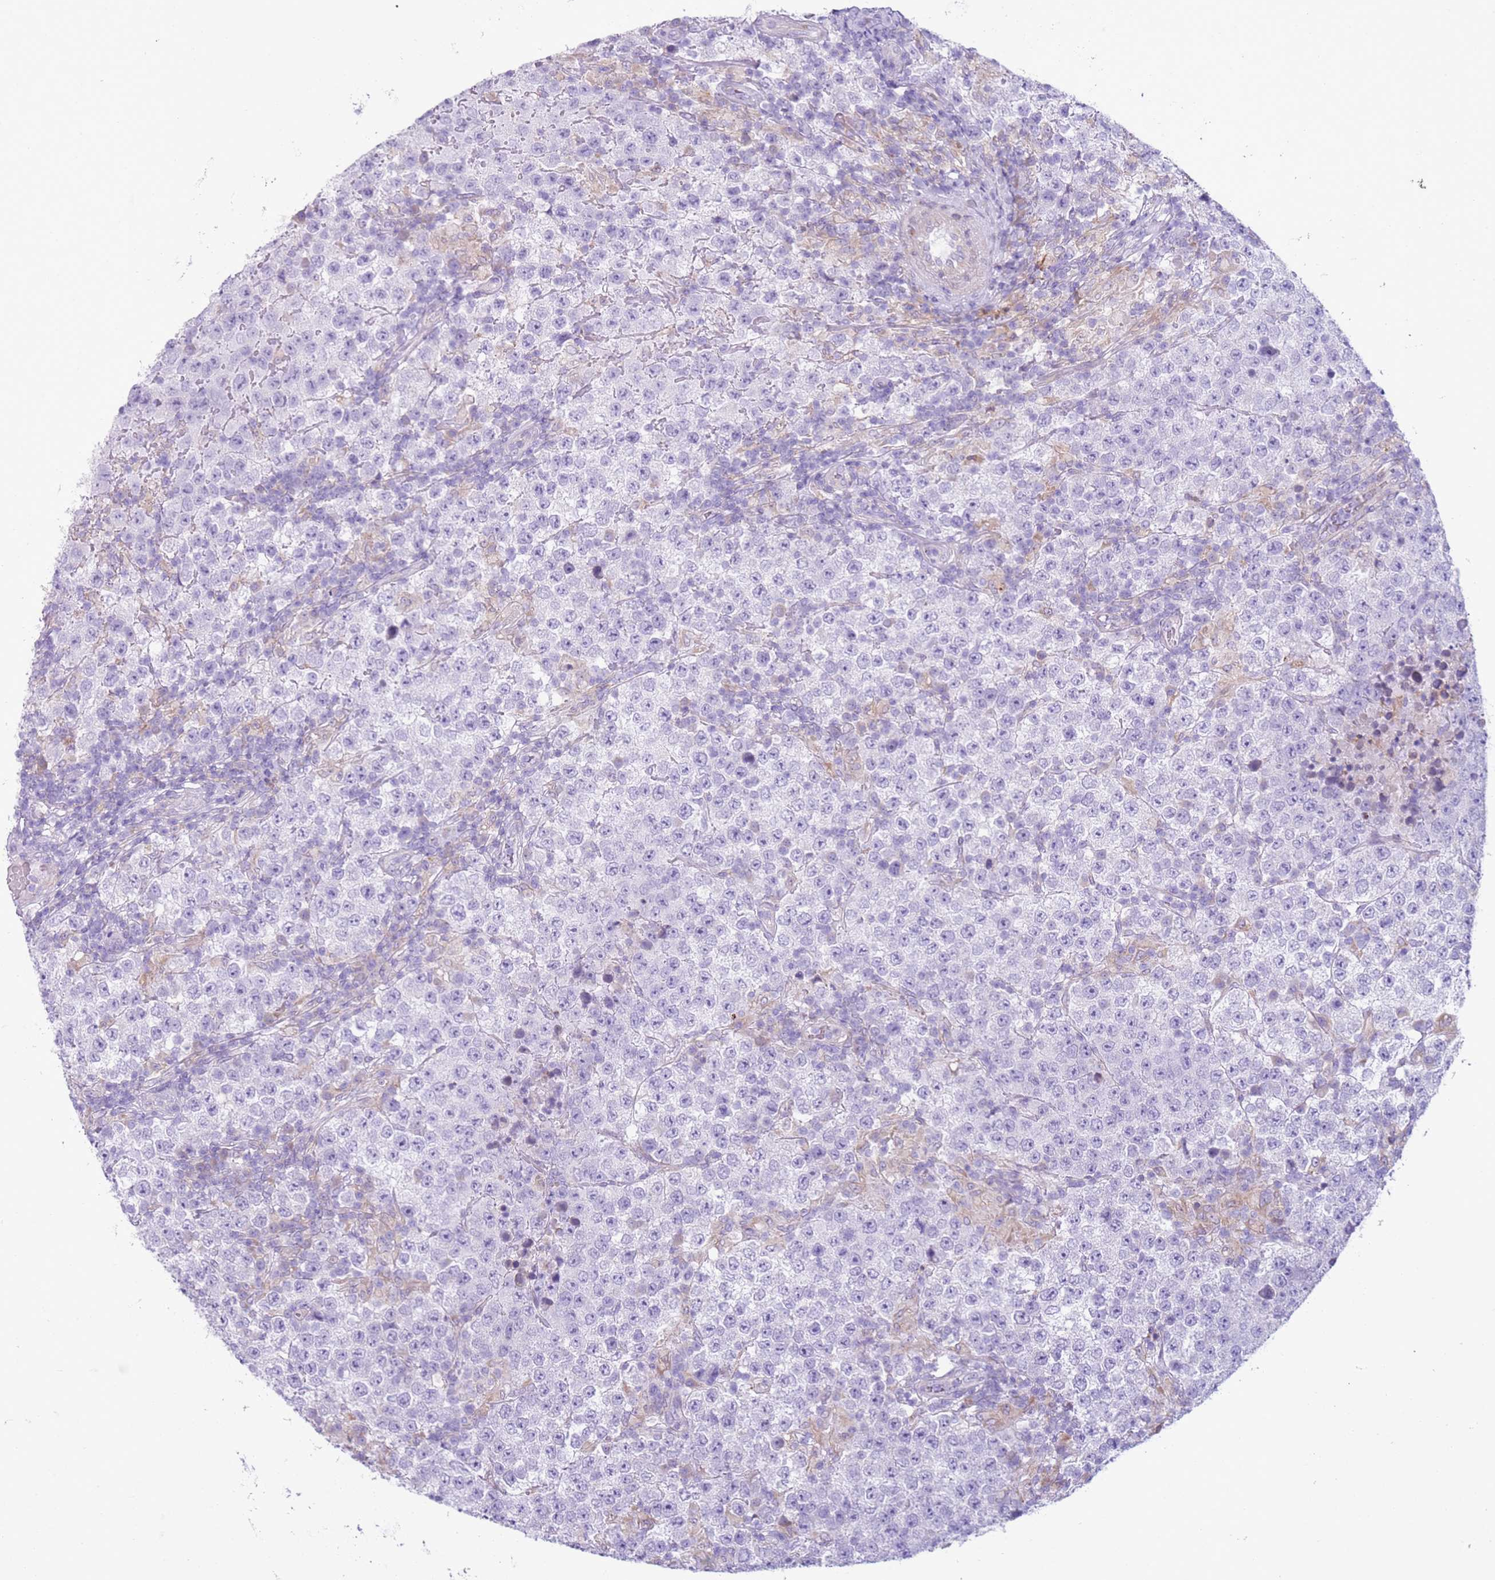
{"staining": {"intensity": "negative", "quantity": "none", "location": "none"}, "tissue": "testis cancer", "cell_type": "Tumor cells", "image_type": "cancer", "snomed": [{"axis": "morphology", "description": "Seminoma, NOS"}, {"axis": "morphology", "description": "Carcinoma, Embryonal, NOS"}, {"axis": "topography", "description": "Testis"}], "caption": "Embryonal carcinoma (testis) stained for a protein using immunohistochemistry (IHC) exhibits no expression tumor cells.", "gene": "OAF", "patient": {"sex": "male", "age": 41}}